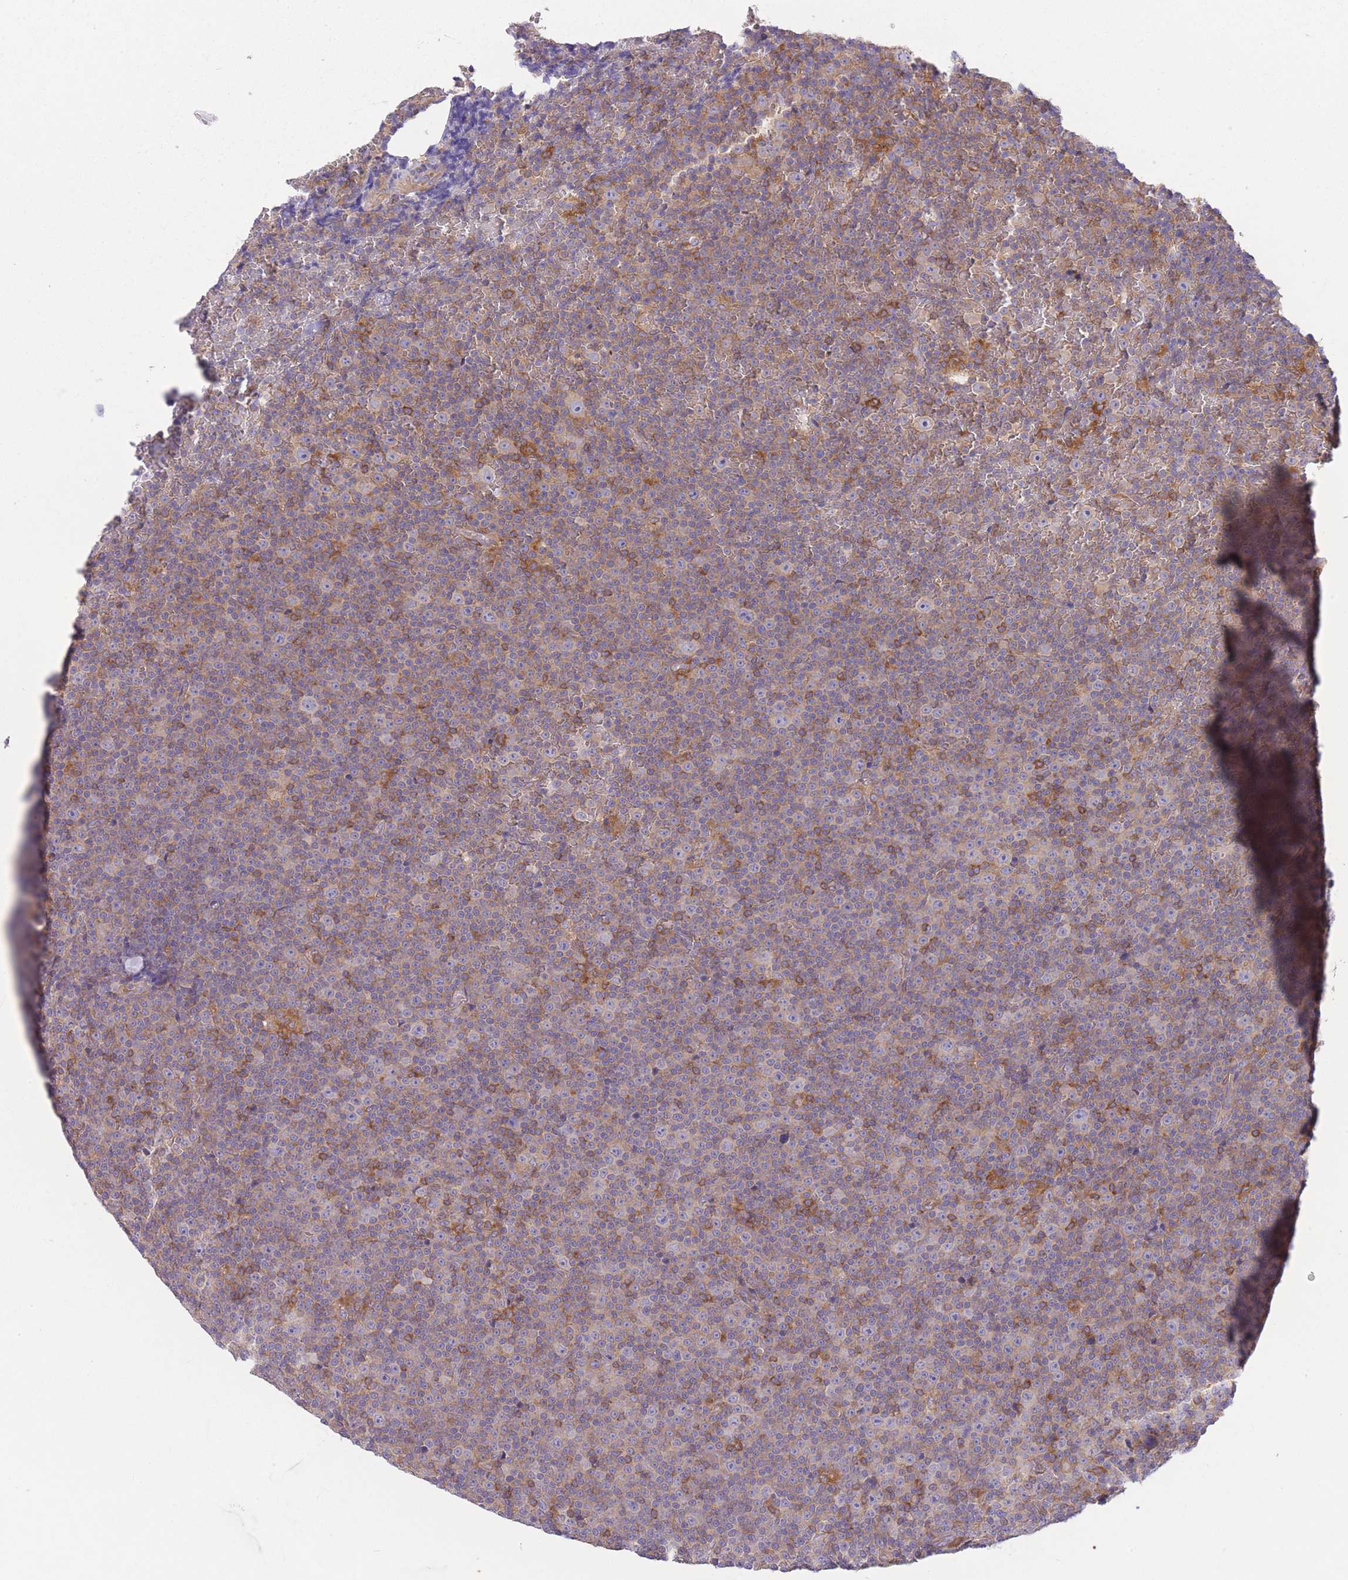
{"staining": {"intensity": "negative", "quantity": "none", "location": "none"}, "tissue": "lymphoma", "cell_type": "Tumor cells", "image_type": "cancer", "snomed": [{"axis": "morphology", "description": "Malignant lymphoma, non-Hodgkin's type, Low grade"}, {"axis": "topography", "description": "Lymph node"}], "caption": "Histopathology image shows no significant protein staining in tumor cells of malignant lymphoma, non-Hodgkin's type (low-grade).", "gene": "PRKAR1A", "patient": {"sex": "female", "age": 67}}